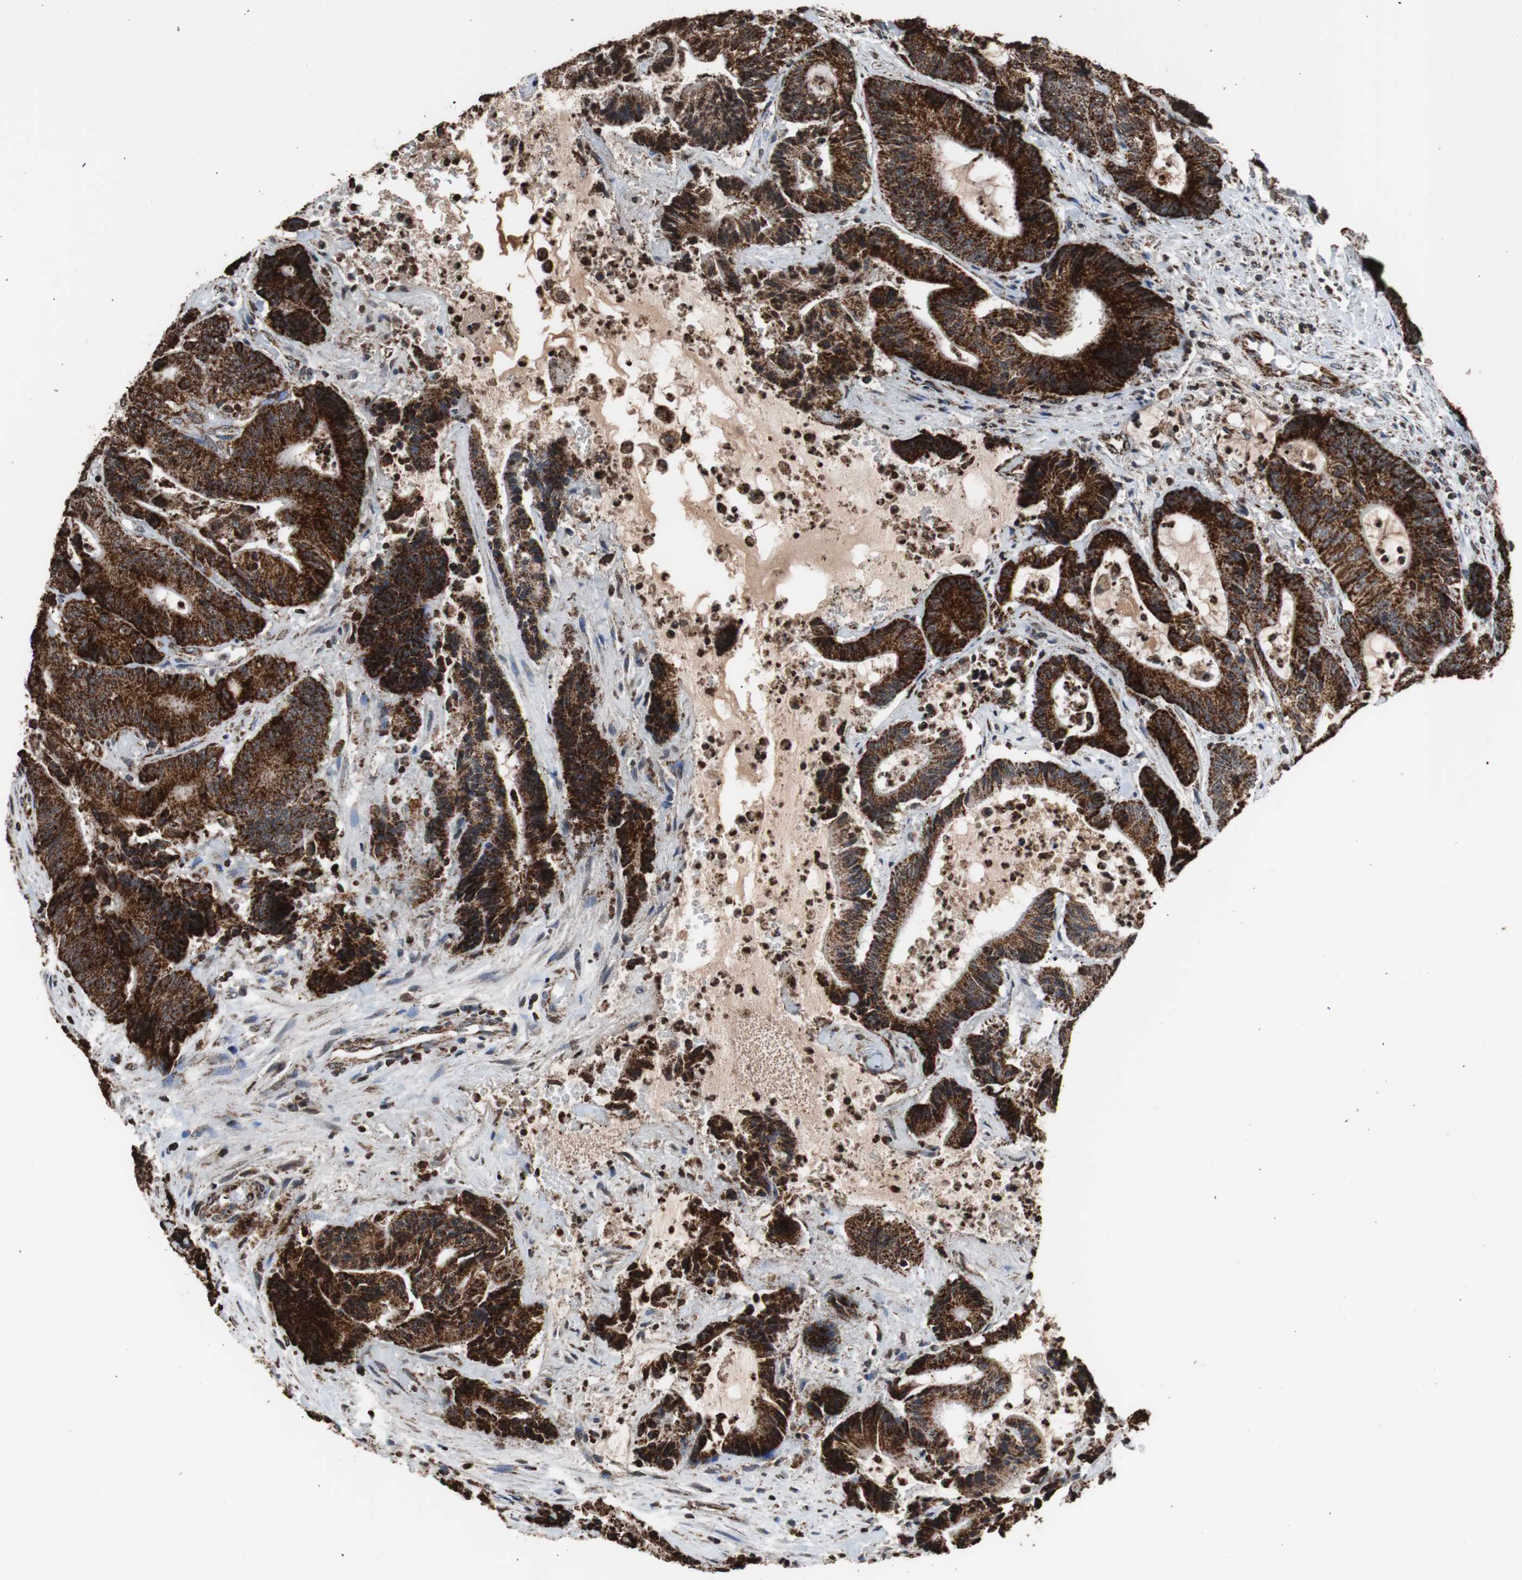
{"staining": {"intensity": "strong", "quantity": ">75%", "location": "cytoplasmic/membranous"}, "tissue": "colorectal cancer", "cell_type": "Tumor cells", "image_type": "cancer", "snomed": [{"axis": "morphology", "description": "Adenocarcinoma, NOS"}, {"axis": "topography", "description": "Colon"}], "caption": "A high amount of strong cytoplasmic/membranous positivity is present in about >75% of tumor cells in colorectal adenocarcinoma tissue. The staining is performed using DAB brown chromogen to label protein expression. The nuclei are counter-stained blue using hematoxylin.", "gene": "HSPA9", "patient": {"sex": "female", "age": 84}}